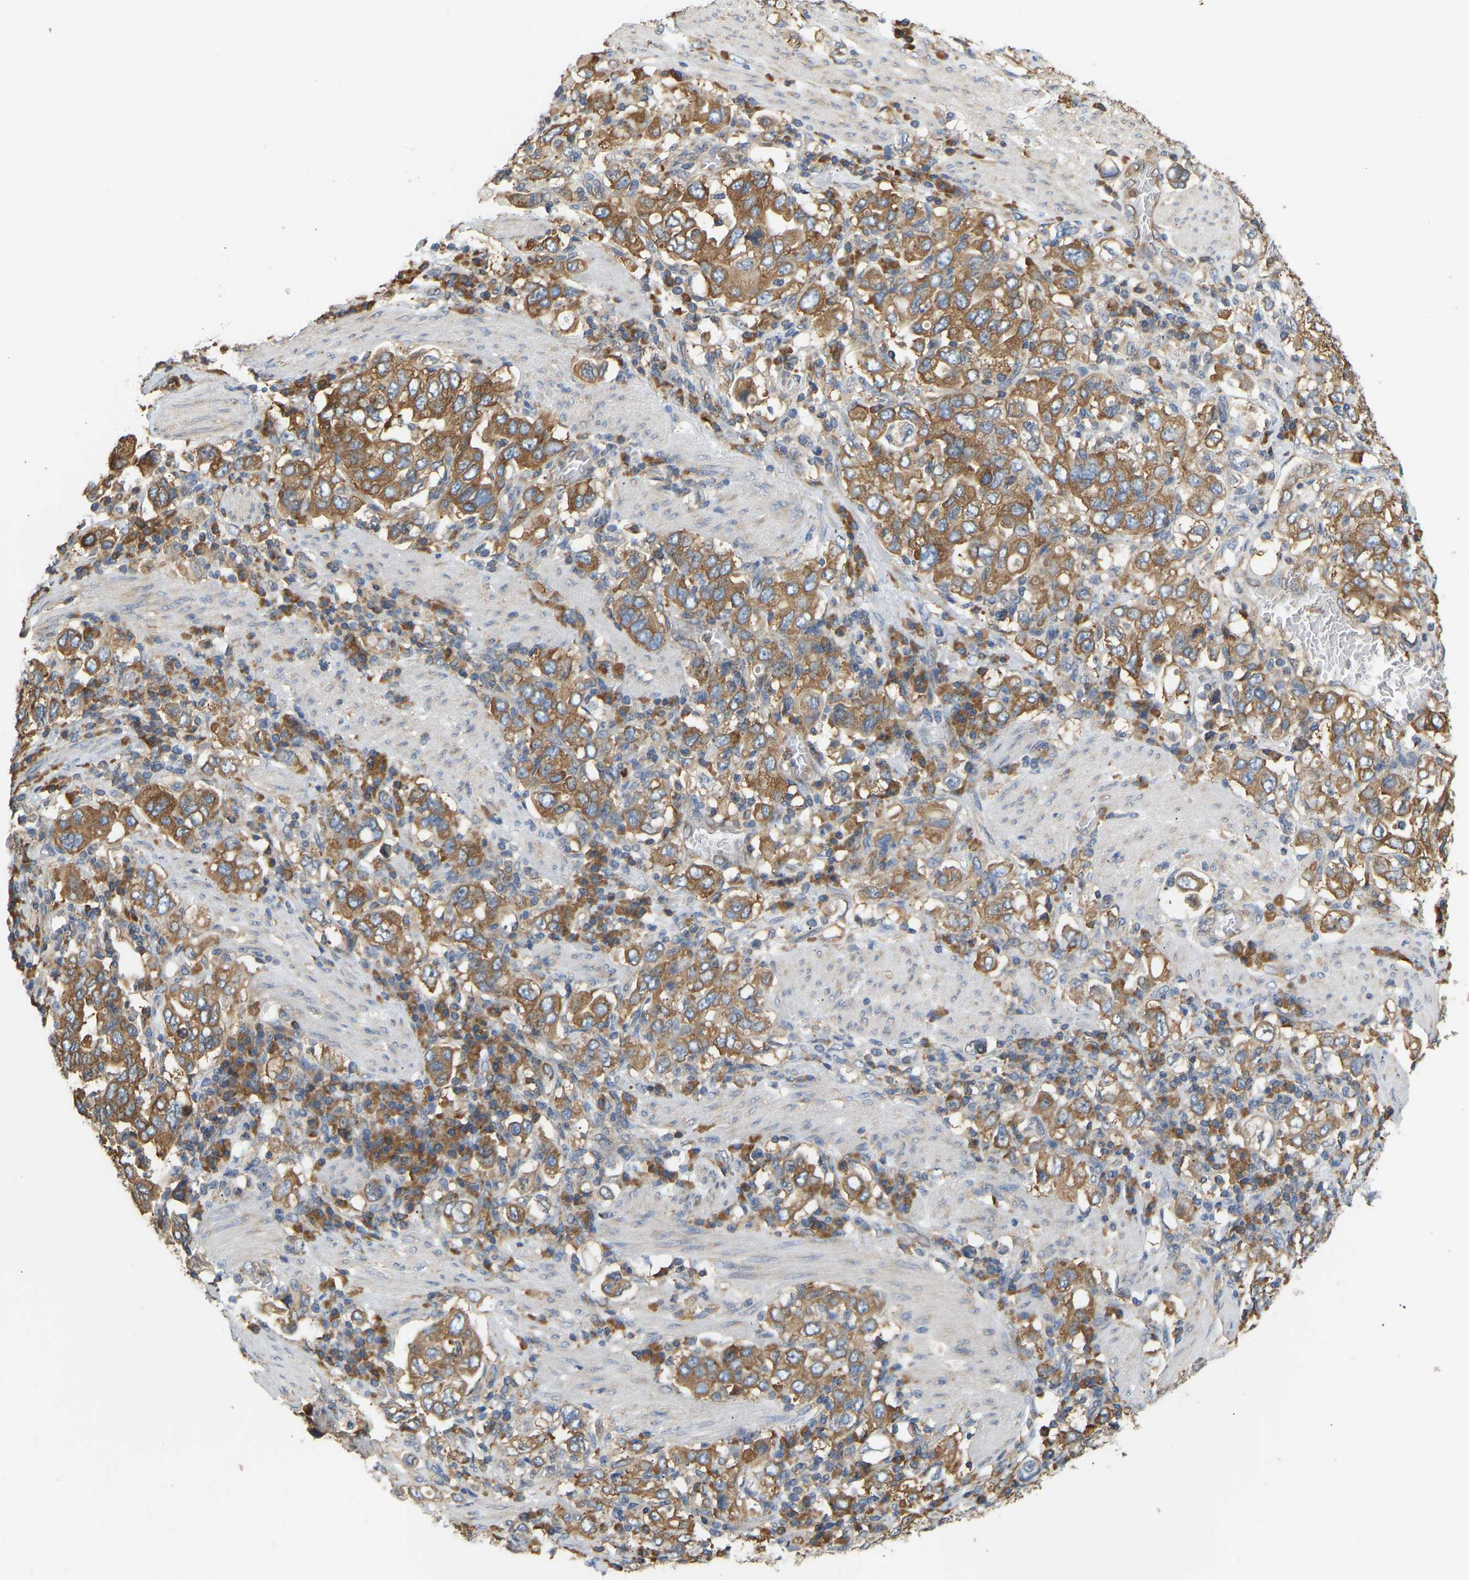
{"staining": {"intensity": "moderate", "quantity": ">75%", "location": "cytoplasmic/membranous"}, "tissue": "stomach cancer", "cell_type": "Tumor cells", "image_type": "cancer", "snomed": [{"axis": "morphology", "description": "Adenocarcinoma, NOS"}, {"axis": "topography", "description": "Stomach, upper"}], "caption": "Immunohistochemical staining of human stomach adenocarcinoma displays moderate cytoplasmic/membranous protein staining in approximately >75% of tumor cells.", "gene": "RPS6KB2", "patient": {"sex": "male", "age": 62}}